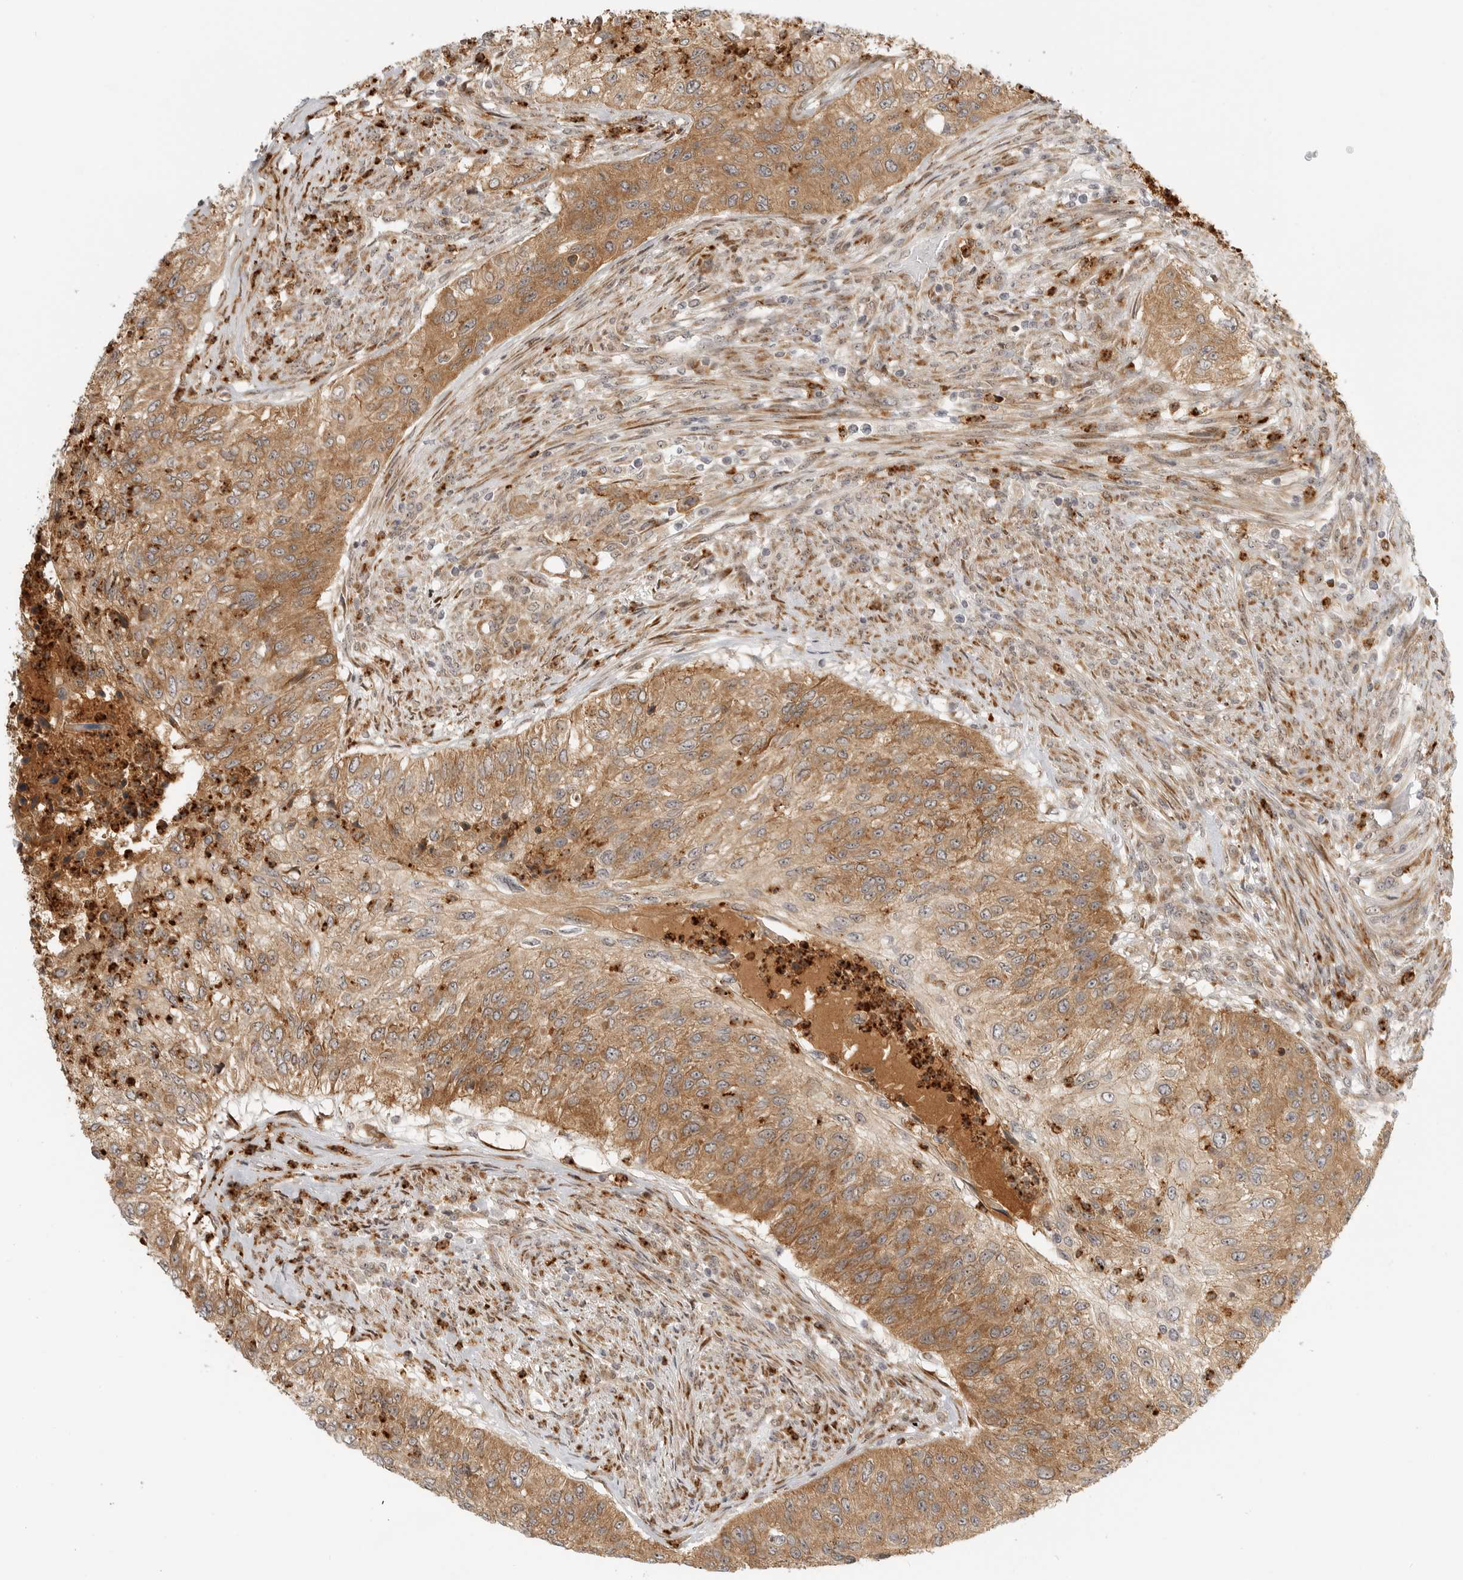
{"staining": {"intensity": "moderate", "quantity": ">75%", "location": "cytoplasmic/membranous"}, "tissue": "urothelial cancer", "cell_type": "Tumor cells", "image_type": "cancer", "snomed": [{"axis": "morphology", "description": "Urothelial carcinoma, High grade"}, {"axis": "topography", "description": "Urinary bladder"}], "caption": "Approximately >75% of tumor cells in urothelial cancer display moderate cytoplasmic/membranous protein expression as visualized by brown immunohistochemical staining.", "gene": "DSCC1", "patient": {"sex": "female", "age": 60}}